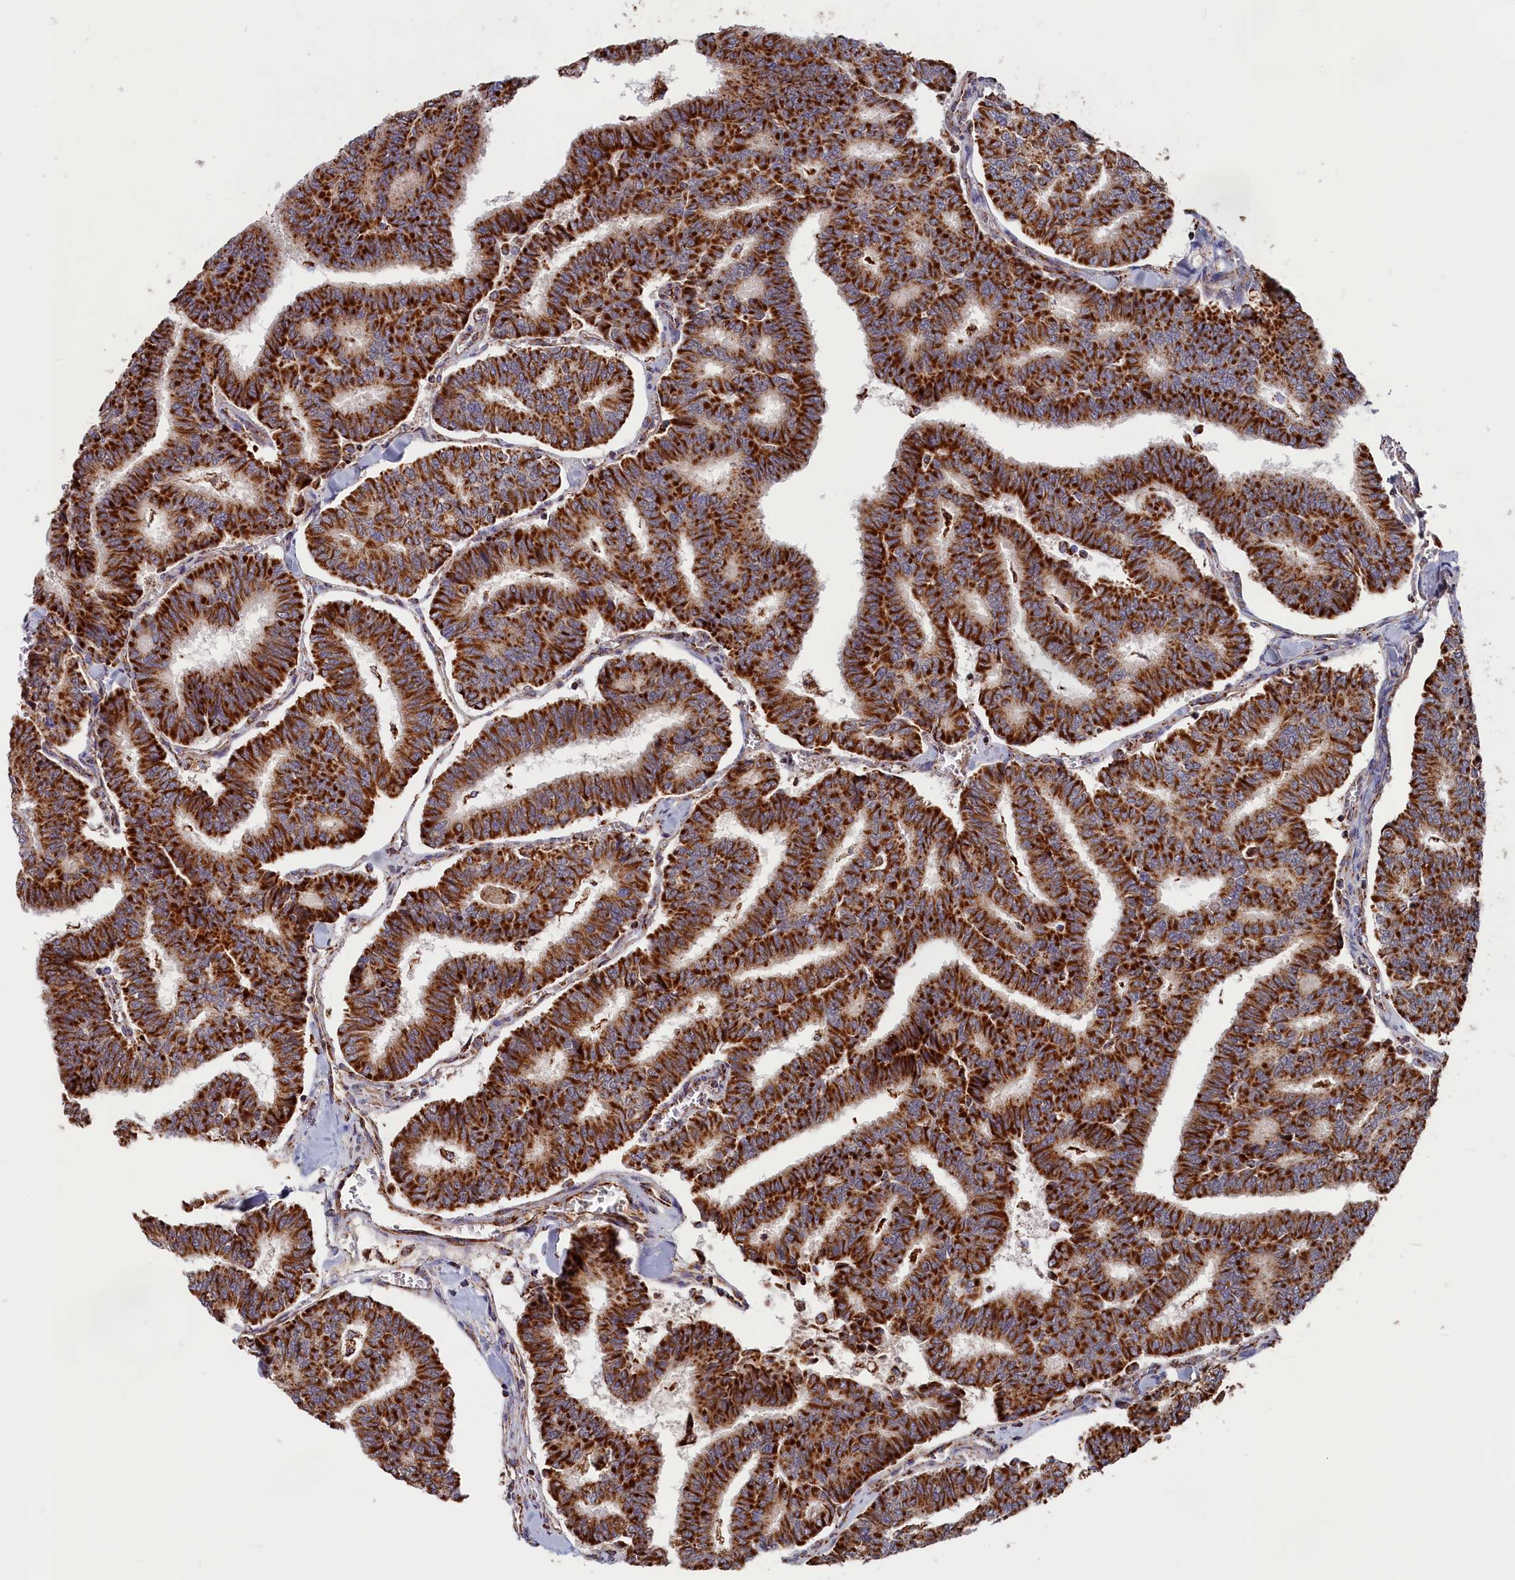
{"staining": {"intensity": "strong", "quantity": ">75%", "location": "cytoplasmic/membranous"}, "tissue": "thyroid cancer", "cell_type": "Tumor cells", "image_type": "cancer", "snomed": [{"axis": "morphology", "description": "Papillary adenocarcinoma, NOS"}, {"axis": "topography", "description": "Thyroid gland"}], "caption": "Immunohistochemistry image of neoplastic tissue: human thyroid cancer (papillary adenocarcinoma) stained using immunohistochemistry (IHC) exhibits high levels of strong protein expression localized specifically in the cytoplasmic/membranous of tumor cells, appearing as a cytoplasmic/membranous brown color.", "gene": "MACROD1", "patient": {"sex": "female", "age": 35}}